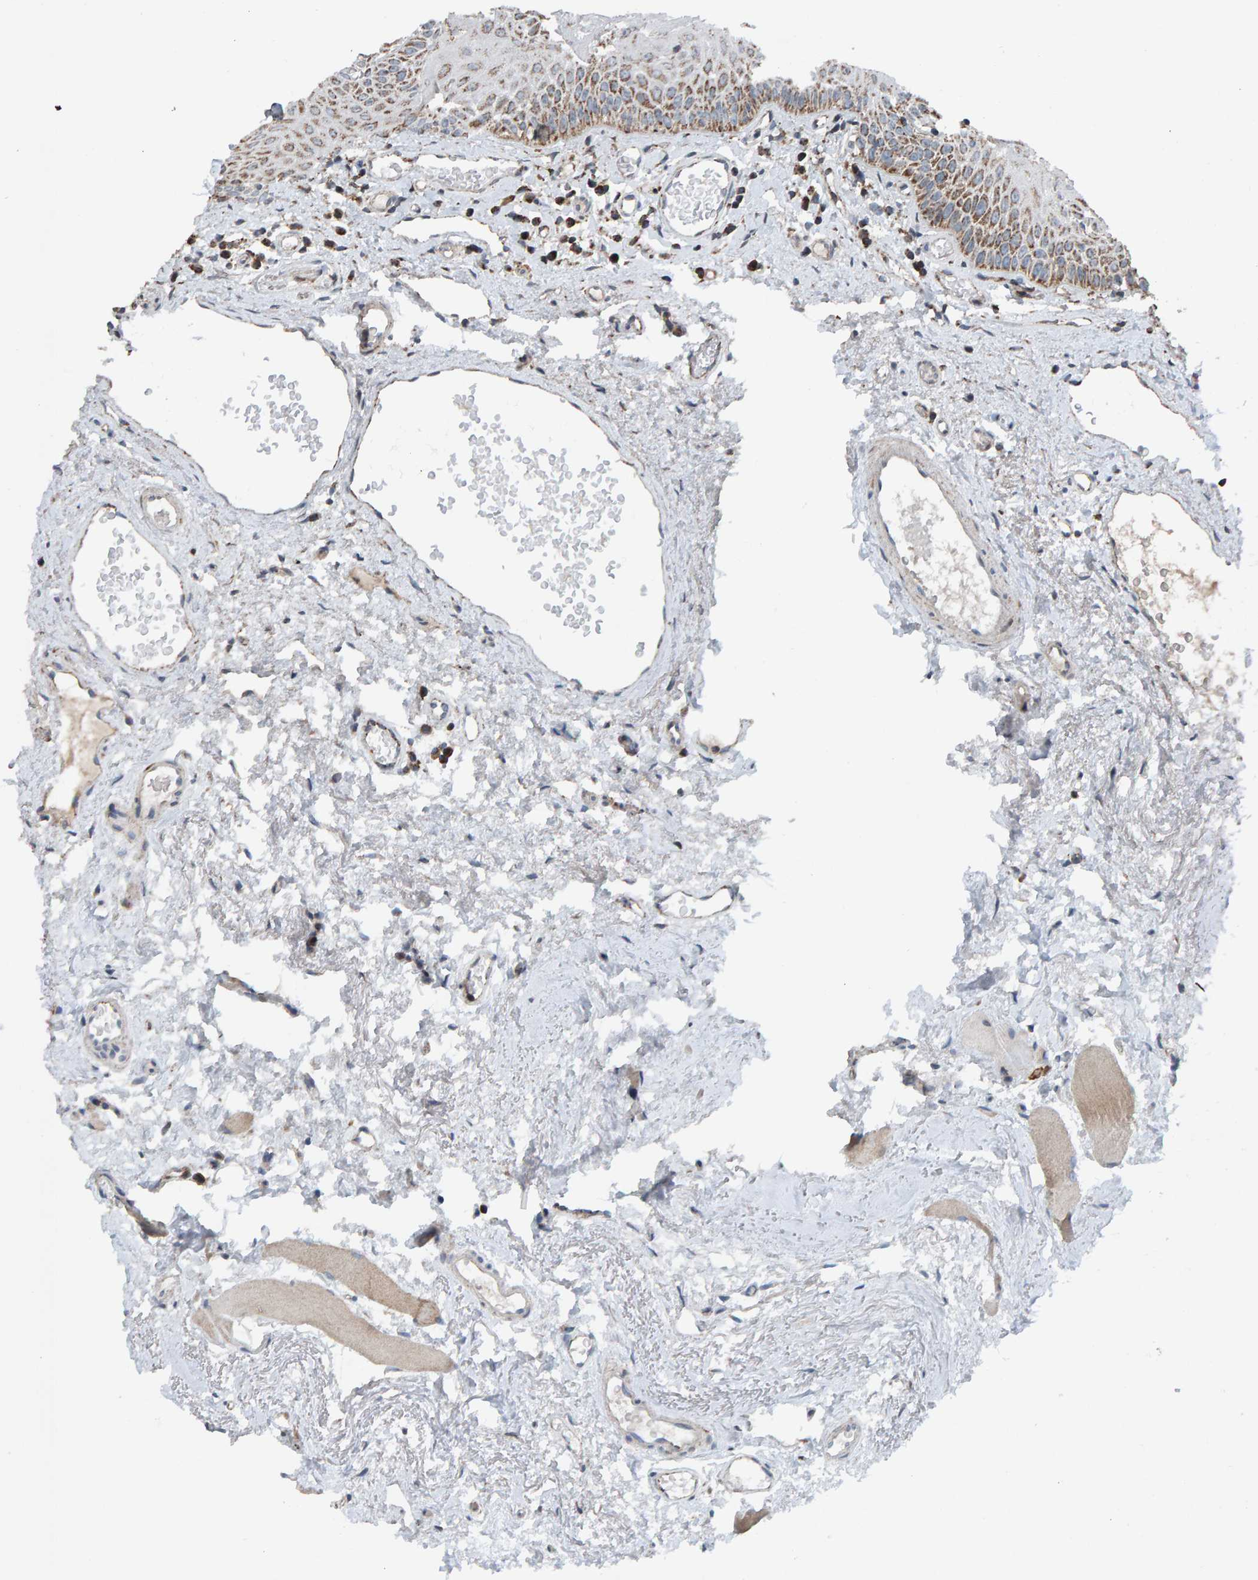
{"staining": {"intensity": "moderate", "quantity": ">75%", "location": "cytoplasmic/membranous"}, "tissue": "oral mucosa", "cell_type": "Squamous epithelial cells", "image_type": "normal", "snomed": [{"axis": "morphology", "description": "Normal tissue, NOS"}, {"axis": "topography", "description": "Skeletal muscle"}, {"axis": "topography", "description": "Oral tissue"}, {"axis": "topography", "description": "Peripheral nerve tissue"}], "caption": "This micrograph reveals IHC staining of benign oral mucosa, with medium moderate cytoplasmic/membranous staining in approximately >75% of squamous epithelial cells.", "gene": "ZNF48", "patient": {"sex": "female", "age": 84}}